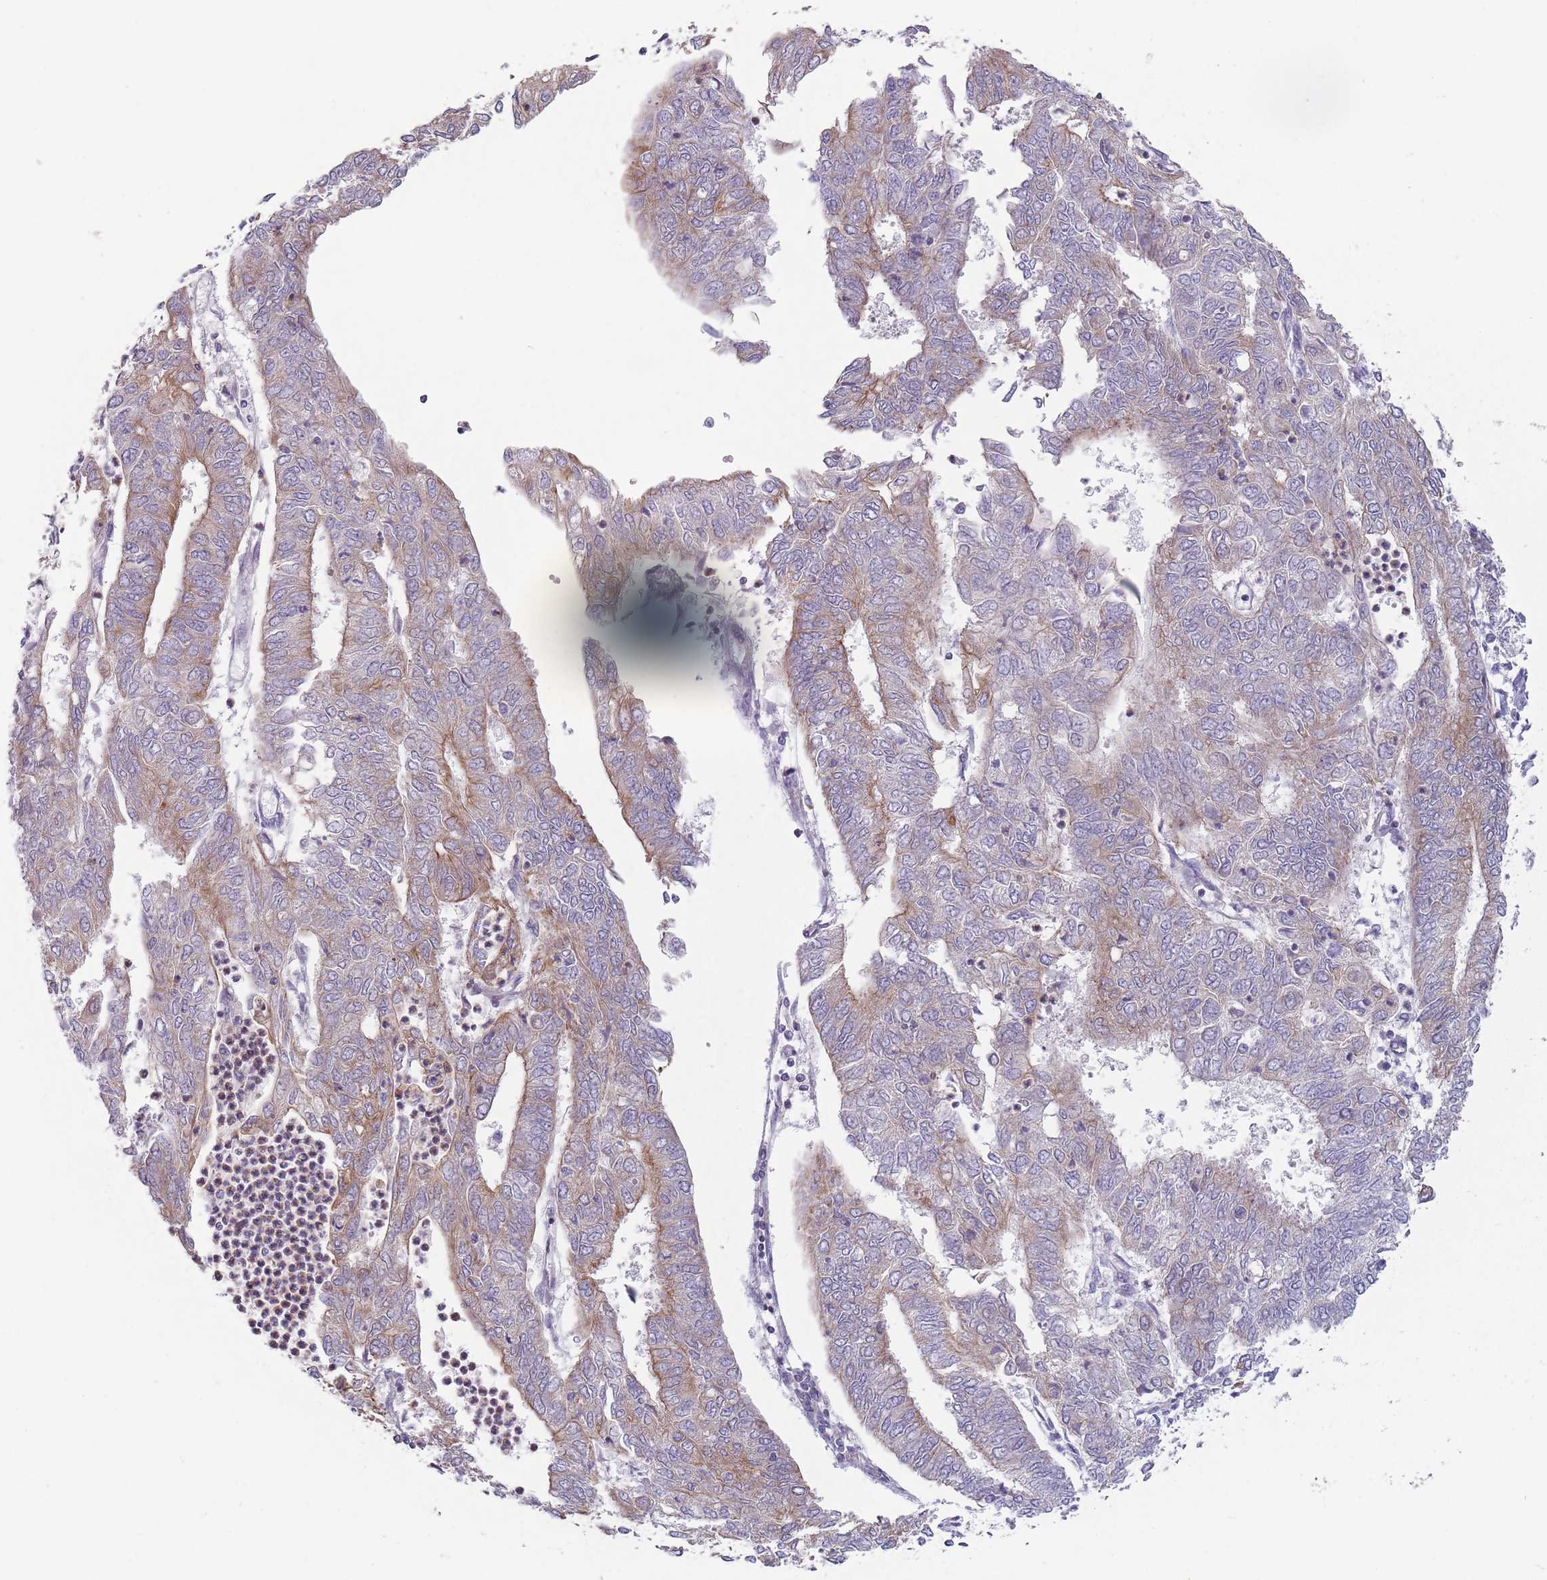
{"staining": {"intensity": "weak", "quantity": "25%-75%", "location": "cytoplasmic/membranous"}, "tissue": "endometrial cancer", "cell_type": "Tumor cells", "image_type": "cancer", "snomed": [{"axis": "morphology", "description": "Adenocarcinoma, NOS"}, {"axis": "topography", "description": "Endometrium"}], "caption": "Weak cytoplasmic/membranous protein positivity is identified in approximately 25%-75% of tumor cells in adenocarcinoma (endometrial). The protein of interest is shown in brown color, while the nuclei are stained blue.", "gene": "HSBP1L1", "patient": {"sex": "female", "age": 68}}